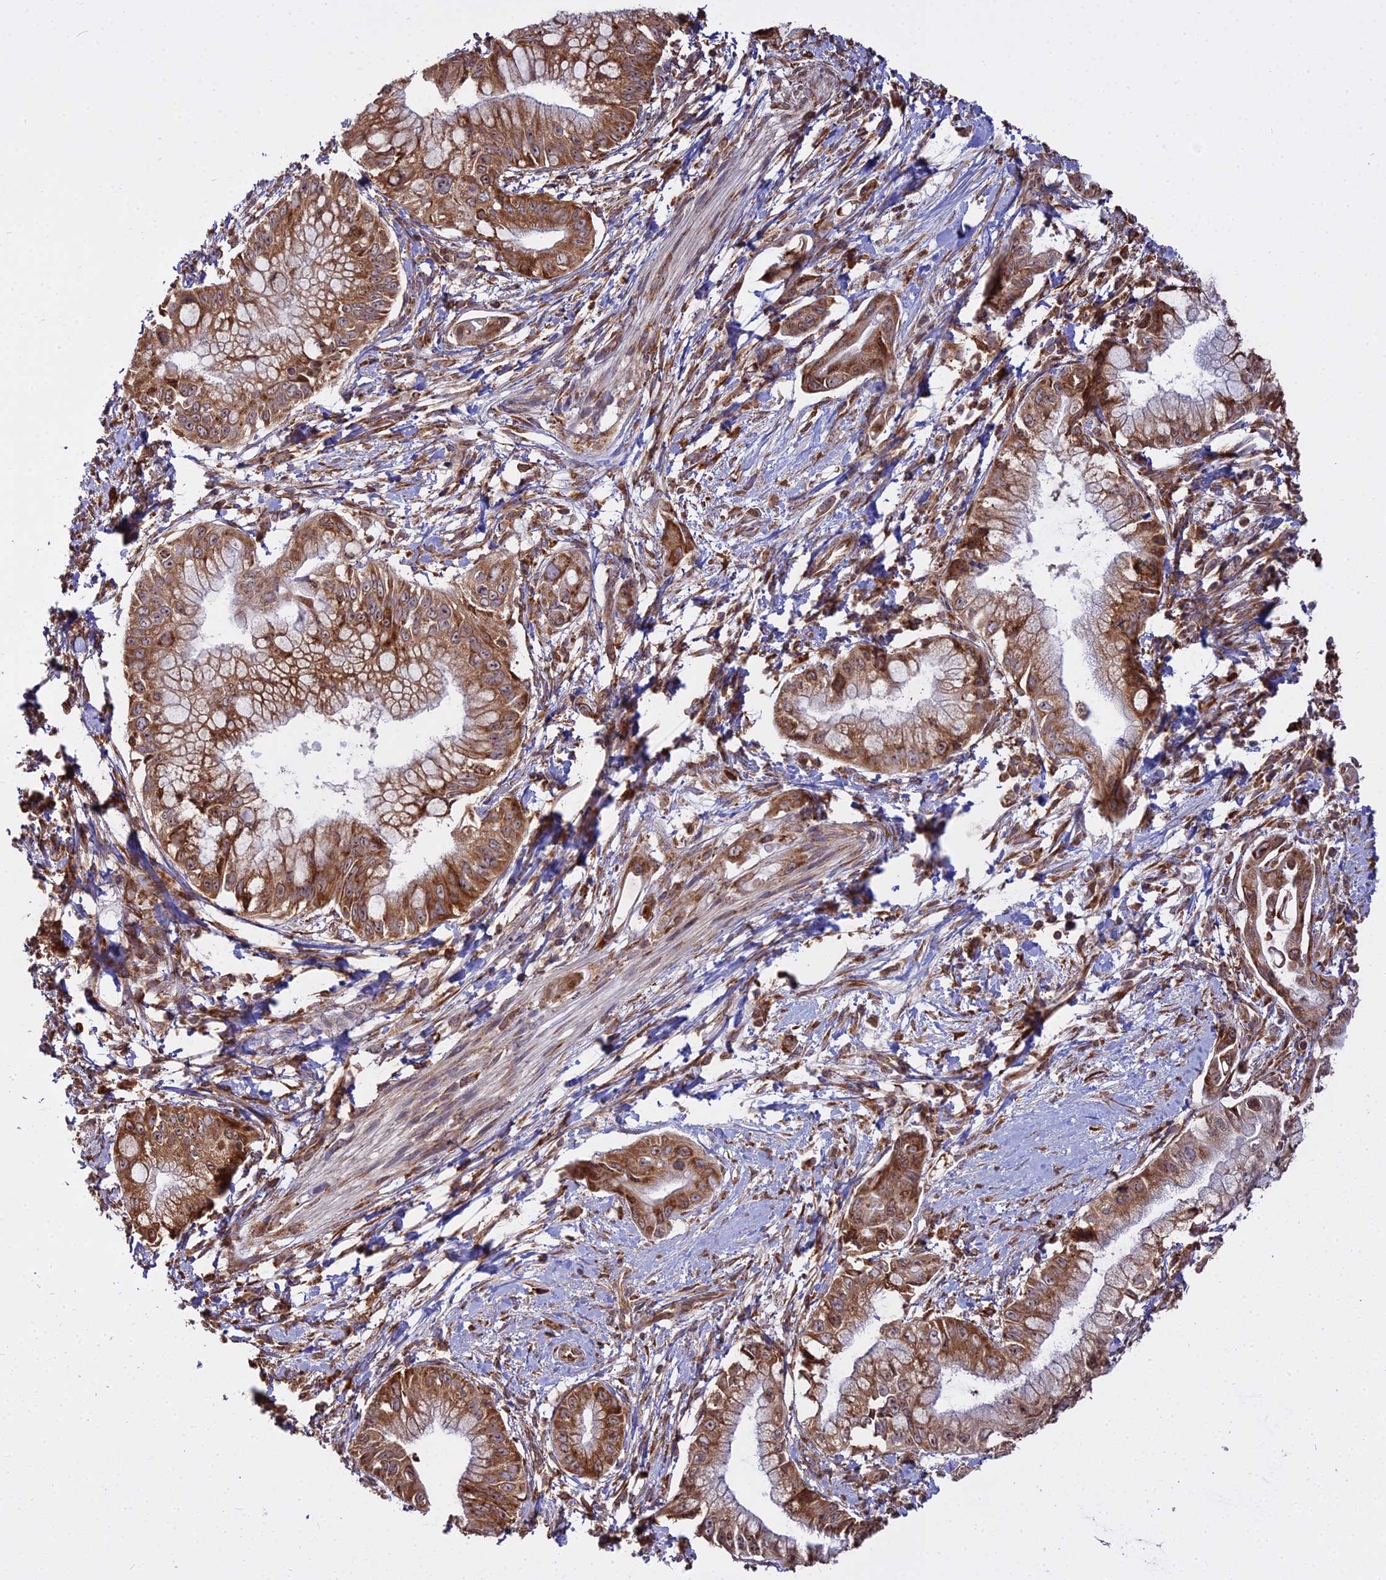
{"staining": {"intensity": "moderate", "quantity": ">75%", "location": "cytoplasmic/membranous"}, "tissue": "pancreatic cancer", "cell_type": "Tumor cells", "image_type": "cancer", "snomed": [{"axis": "morphology", "description": "Adenocarcinoma, NOS"}, {"axis": "topography", "description": "Pancreas"}], "caption": "A histopathology image showing moderate cytoplasmic/membranous expression in about >75% of tumor cells in pancreatic cancer (adenocarcinoma), as visualized by brown immunohistochemical staining.", "gene": "RPL26", "patient": {"sex": "male", "age": 48}}